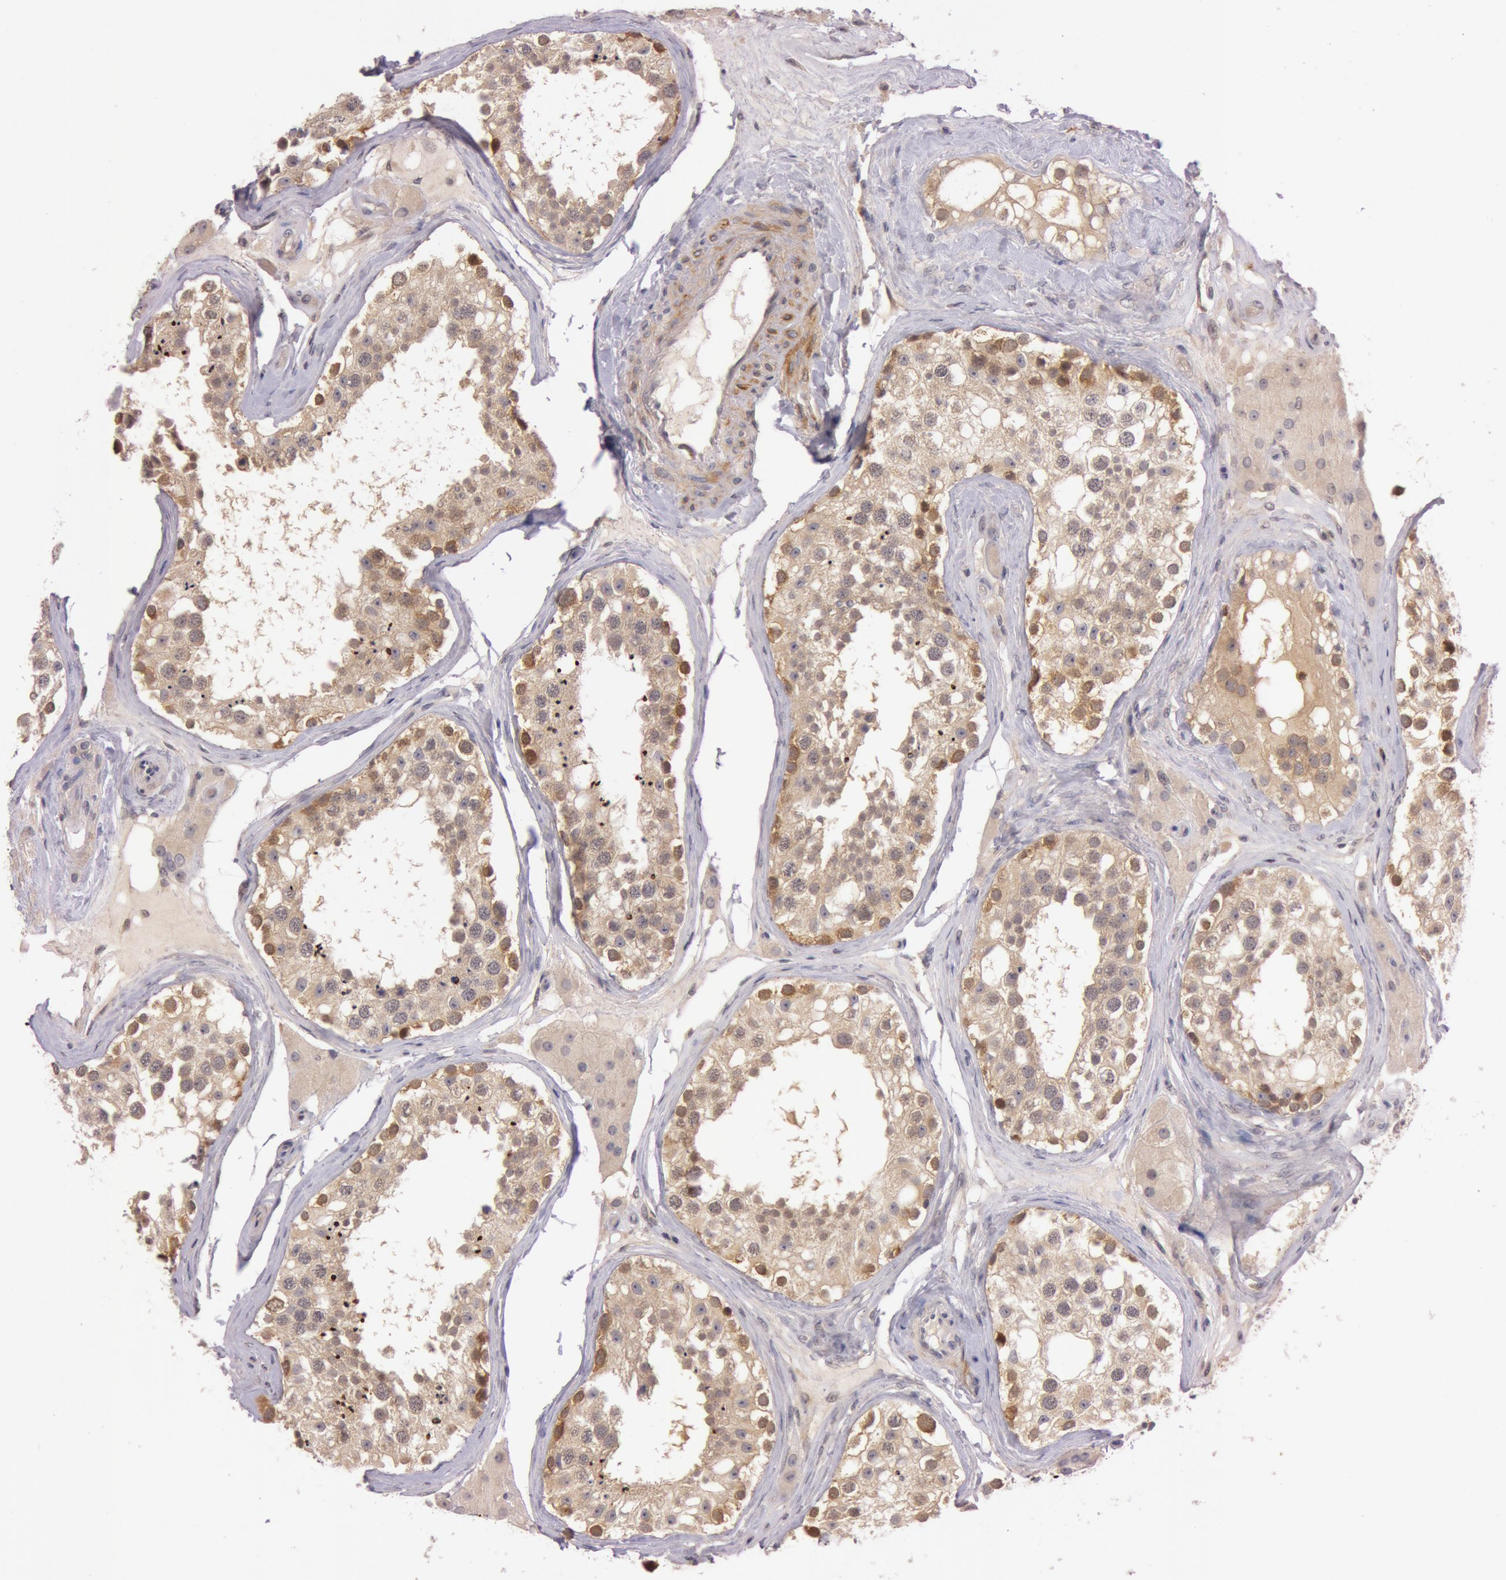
{"staining": {"intensity": "moderate", "quantity": ">75%", "location": "cytoplasmic/membranous"}, "tissue": "testis", "cell_type": "Cells in seminiferous ducts", "image_type": "normal", "snomed": [{"axis": "morphology", "description": "Normal tissue, NOS"}, {"axis": "topography", "description": "Testis"}], "caption": "A brown stain labels moderate cytoplasmic/membranous expression of a protein in cells in seminiferous ducts of benign testis. (Stains: DAB (3,3'-diaminobenzidine) in brown, nuclei in blue, Microscopy: brightfield microscopy at high magnification).", "gene": "ATG2B", "patient": {"sex": "male", "age": 68}}